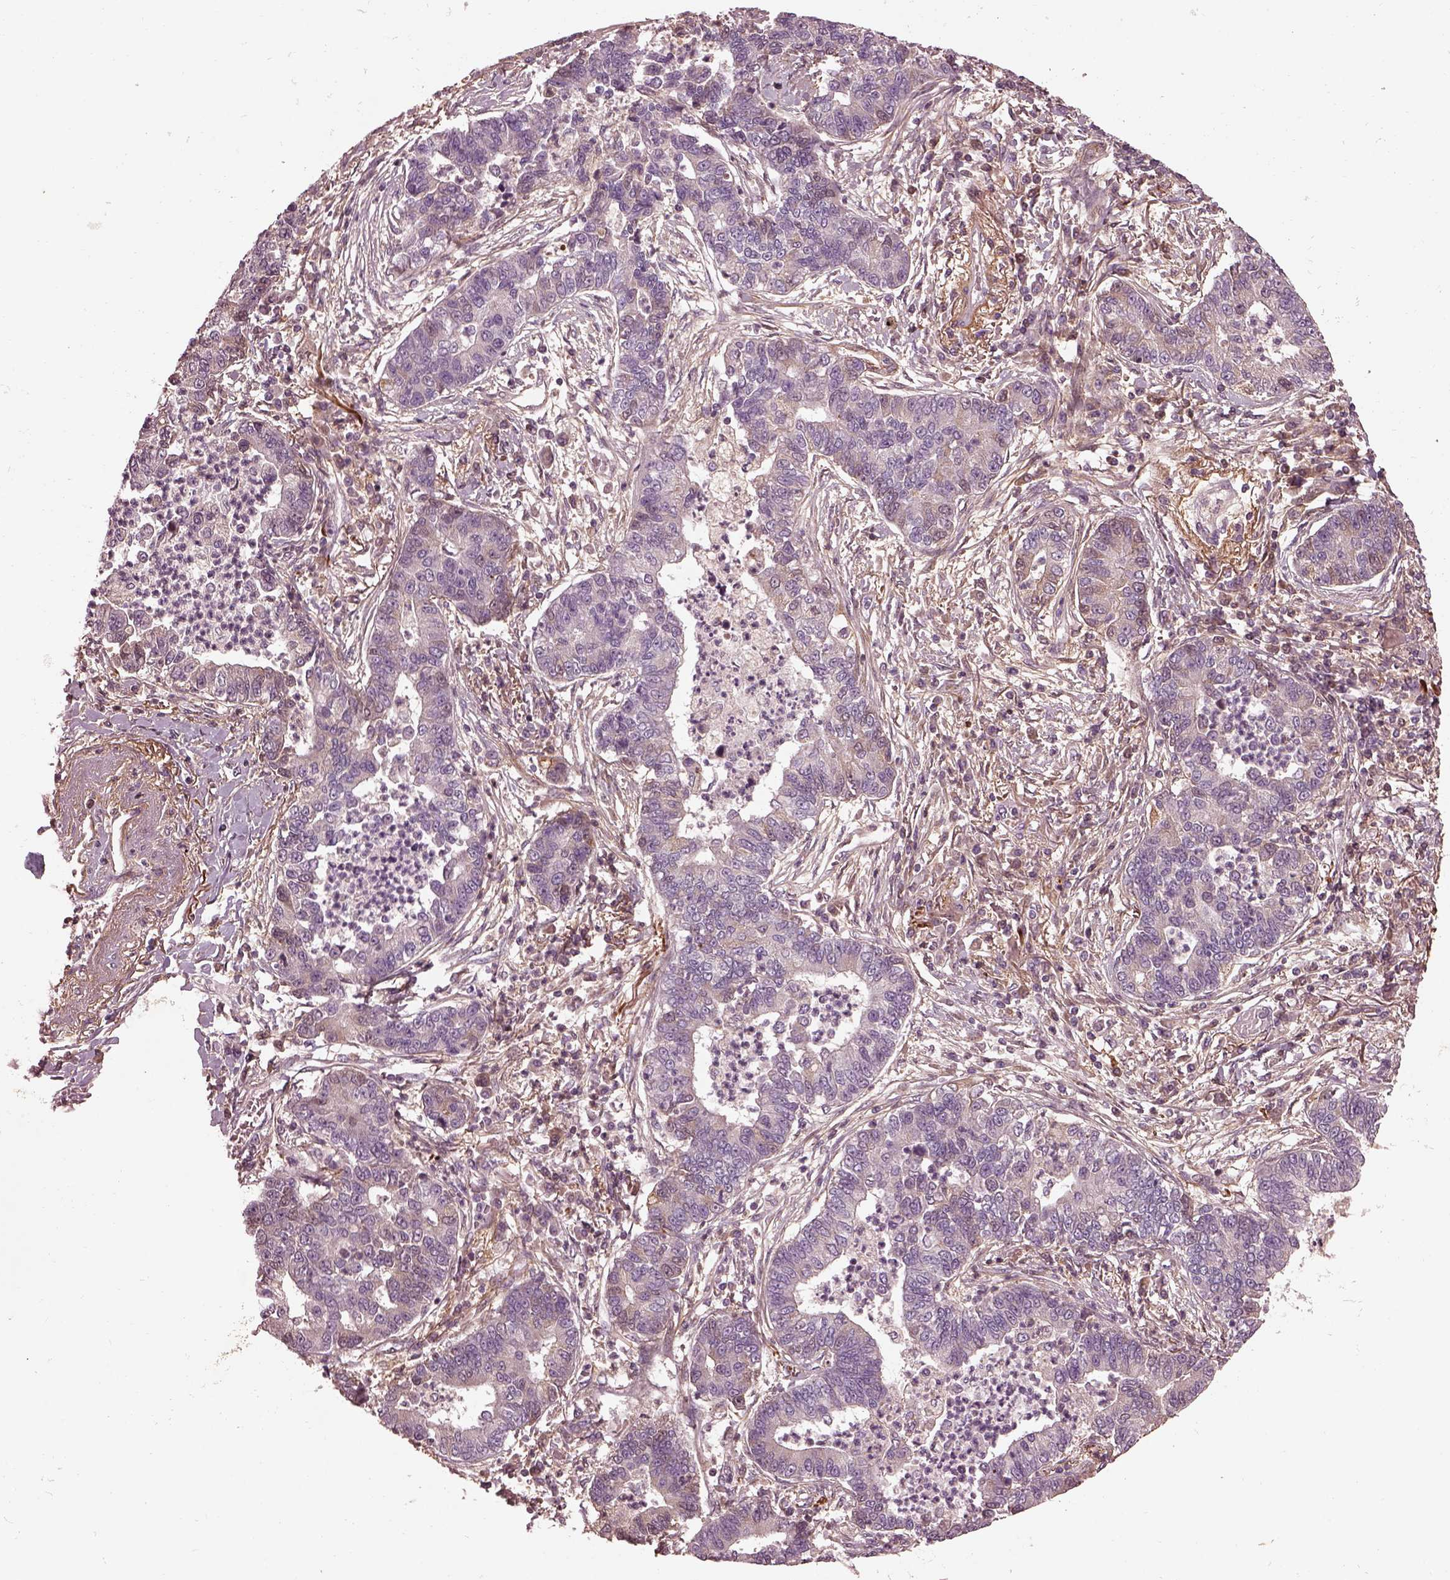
{"staining": {"intensity": "negative", "quantity": "none", "location": "none"}, "tissue": "lung cancer", "cell_type": "Tumor cells", "image_type": "cancer", "snomed": [{"axis": "morphology", "description": "Adenocarcinoma, NOS"}, {"axis": "topography", "description": "Lung"}], "caption": "Histopathology image shows no protein positivity in tumor cells of adenocarcinoma (lung) tissue.", "gene": "EFEMP1", "patient": {"sex": "female", "age": 57}}